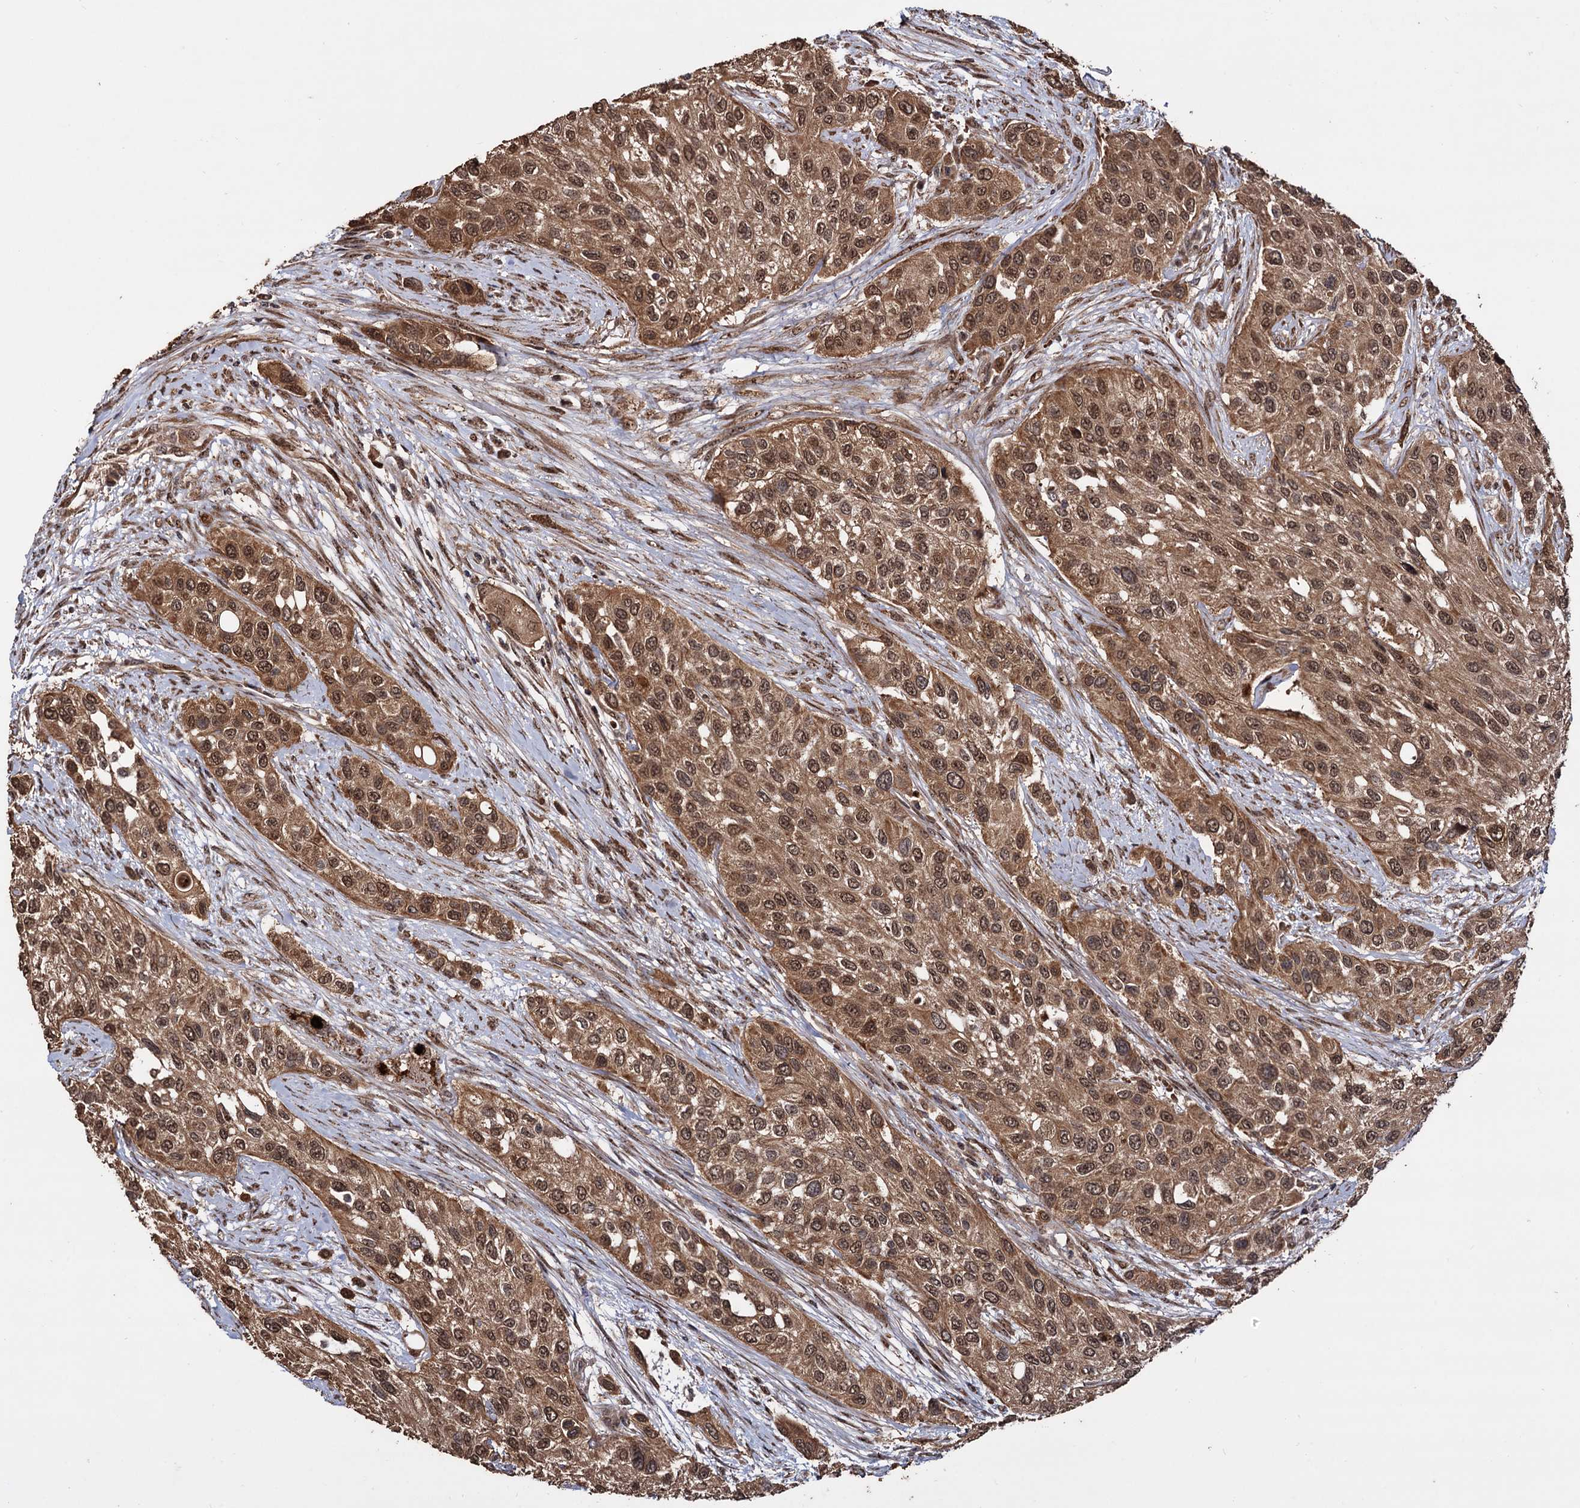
{"staining": {"intensity": "moderate", "quantity": ">75%", "location": "cytoplasmic/membranous,nuclear"}, "tissue": "urothelial cancer", "cell_type": "Tumor cells", "image_type": "cancer", "snomed": [{"axis": "morphology", "description": "Normal tissue, NOS"}, {"axis": "morphology", "description": "Urothelial carcinoma, High grade"}, {"axis": "topography", "description": "Vascular tissue"}, {"axis": "topography", "description": "Urinary bladder"}], "caption": "Immunohistochemistry (IHC) of human urothelial cancer reveals medium levels of moderate cytoplasmic/membranous and nuclear expression in approximately >75% of tumor cells.", "gene": "PIGB", "patient": {"sex": "female", "age": 56}}